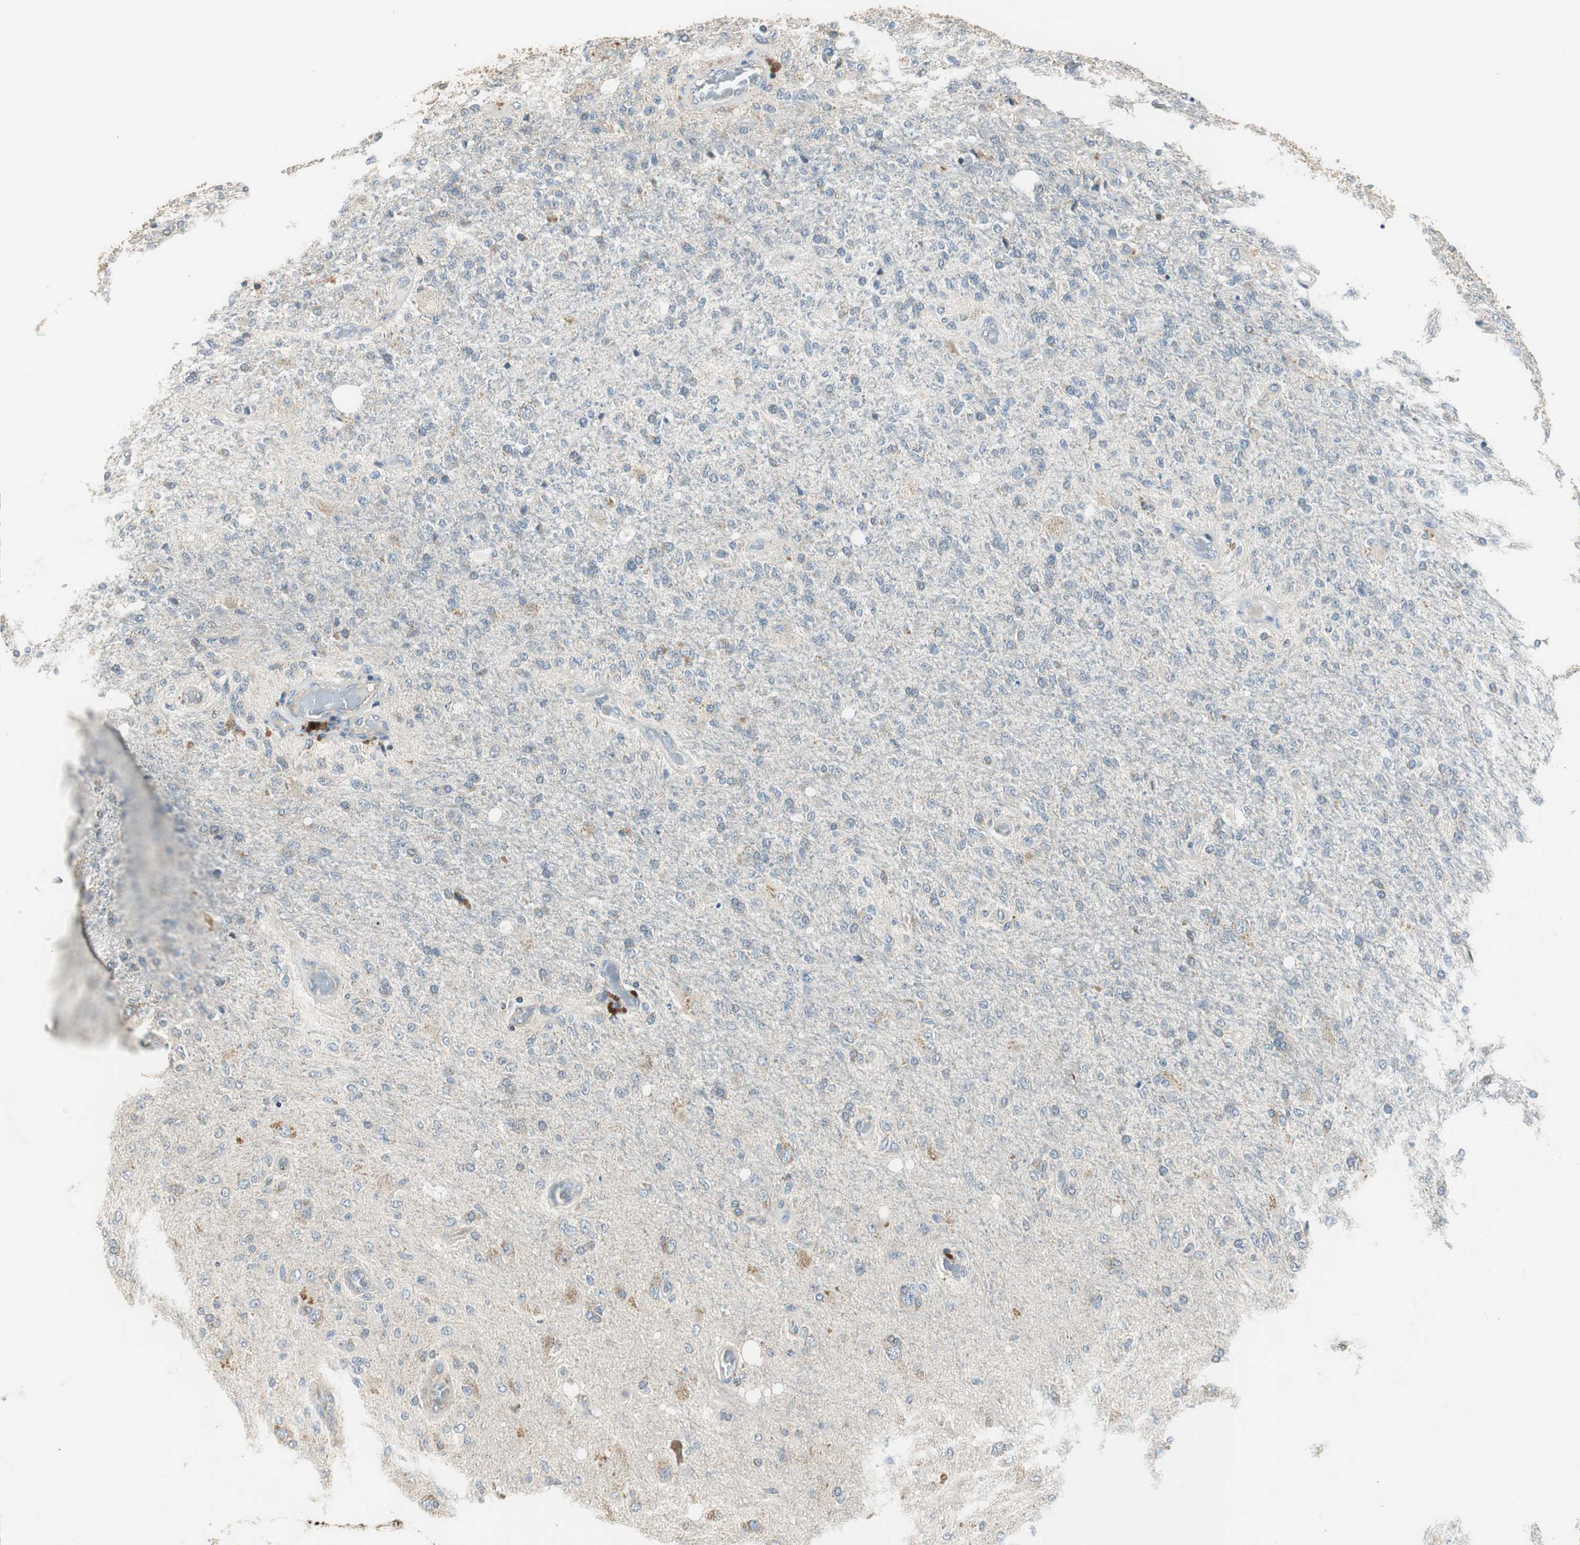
{"staining": {"intensity": "weak", "quantity": "25%-75%", "location": "cytoplasmic/membranous"}, "tissue": "glioma", "cell_type": "Tumor cells", "image_type": "cancer", "snomed": [{"axis": "morphology", "description": "Normal tissue, NOS"}, {"axis": "morphology", "description": "Glioma, malignant, High grade"}, {"axis": "topography", "description": "Cerebral cortex"}], "caption": "A histopathology image showing weak cytoplasmic/membranous staining in about 25%-75% of tumor cells in glioma, as visualized by brown immunohistochemical staining.", "gene": "MSTO1", "patient": {"sex": "male", "age": 77}}